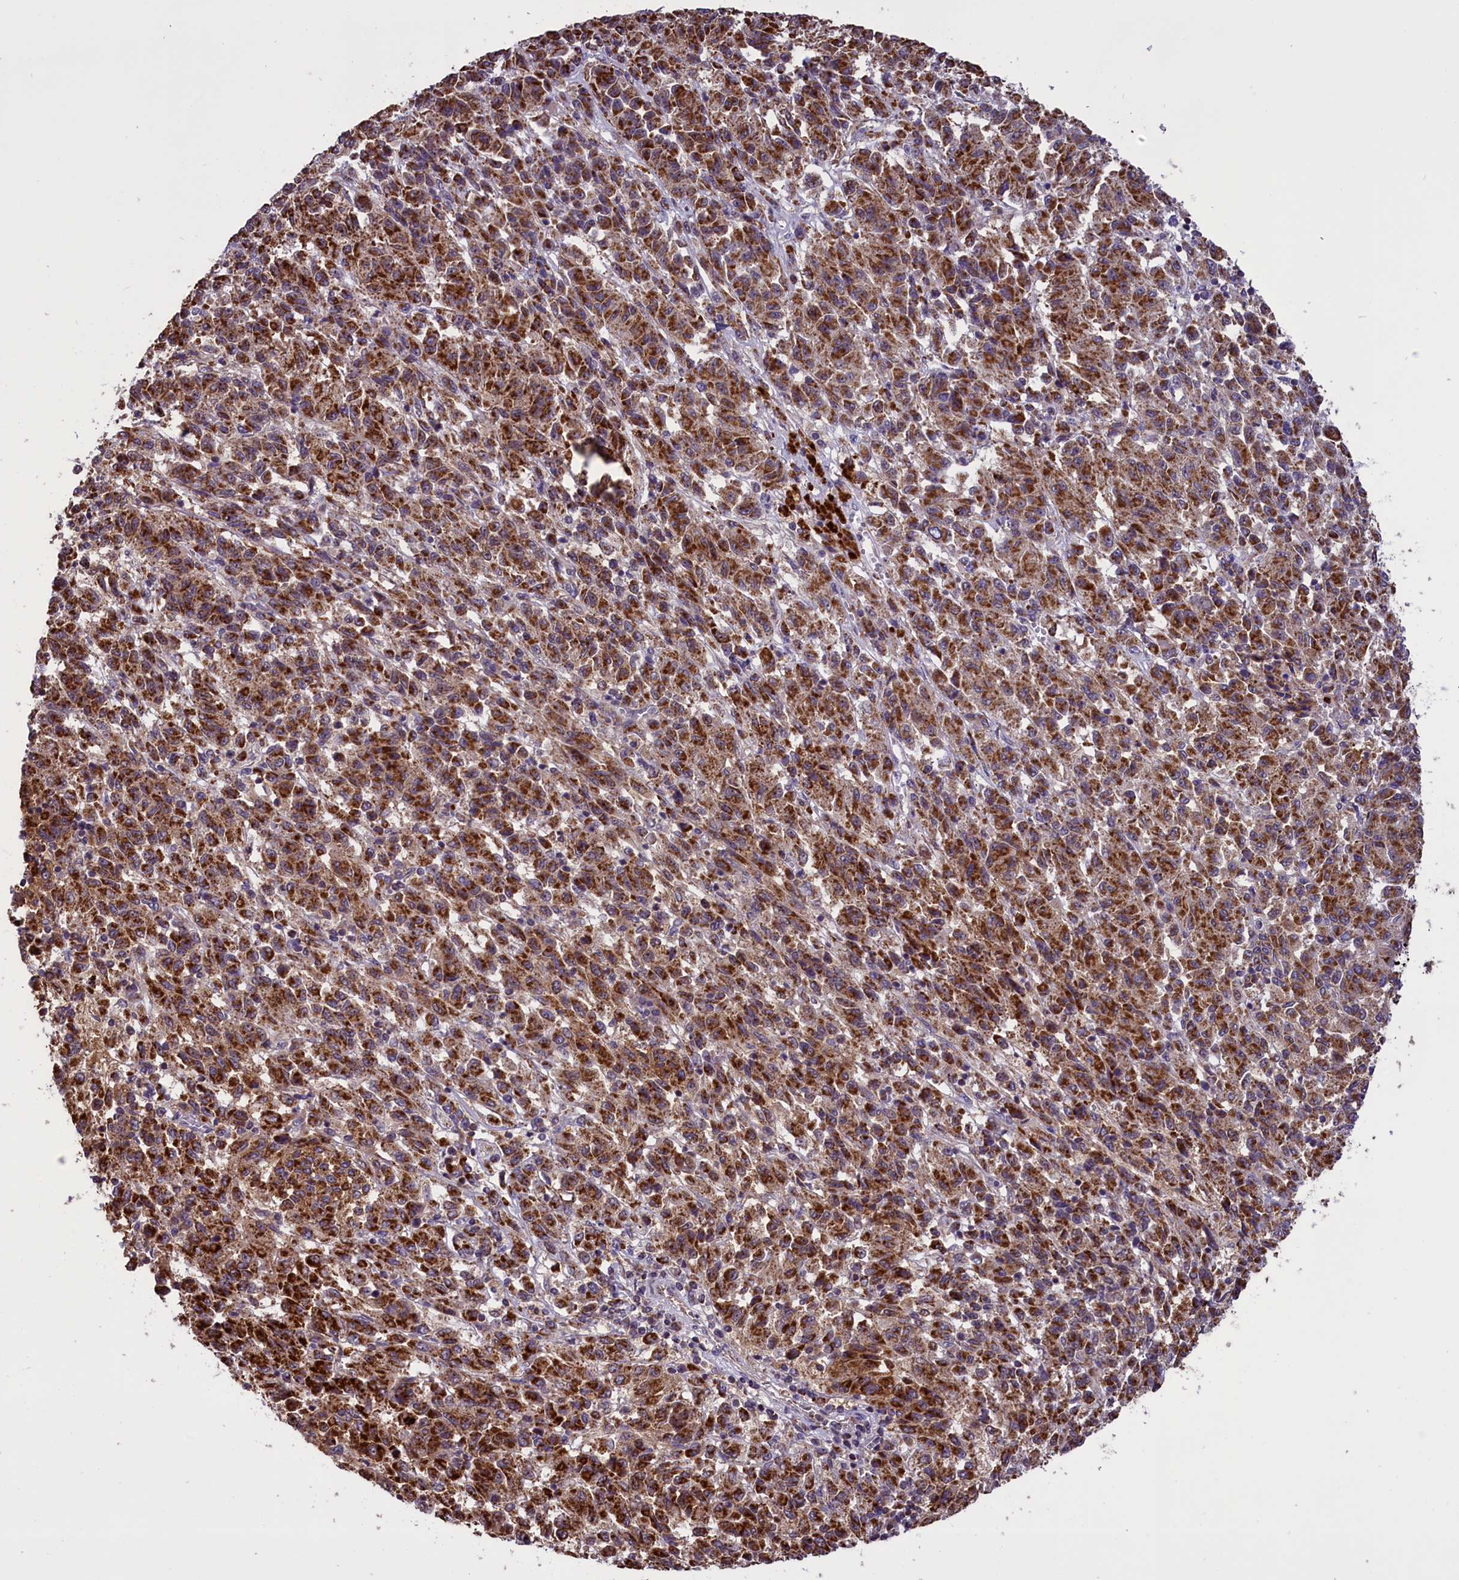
{"staining": {"intensity": "strong", "quantity": ">75%", "location": "cytoplasmic/membranous"}, "tissue": "melanoma", "cell_type": "Tumor cells", "image_type": "cancer", "snomed": [{"axis": "morphology", "description": "Malignant melanoma, Metastatic site"}, {"axis": "topography", "description": "Lung"}], "caption": "Tumor cells display high levels of strong cytoplasmic/membranous staining in about >75% of cells in malignant melanoma (metastatic site). The staining was performed using DAB, with brown indicating positive protein expression. Nuclei are stained blue with hematoxylin.", "gene": "GLRX5", "patient": {"sex": "male", "age": 64}}